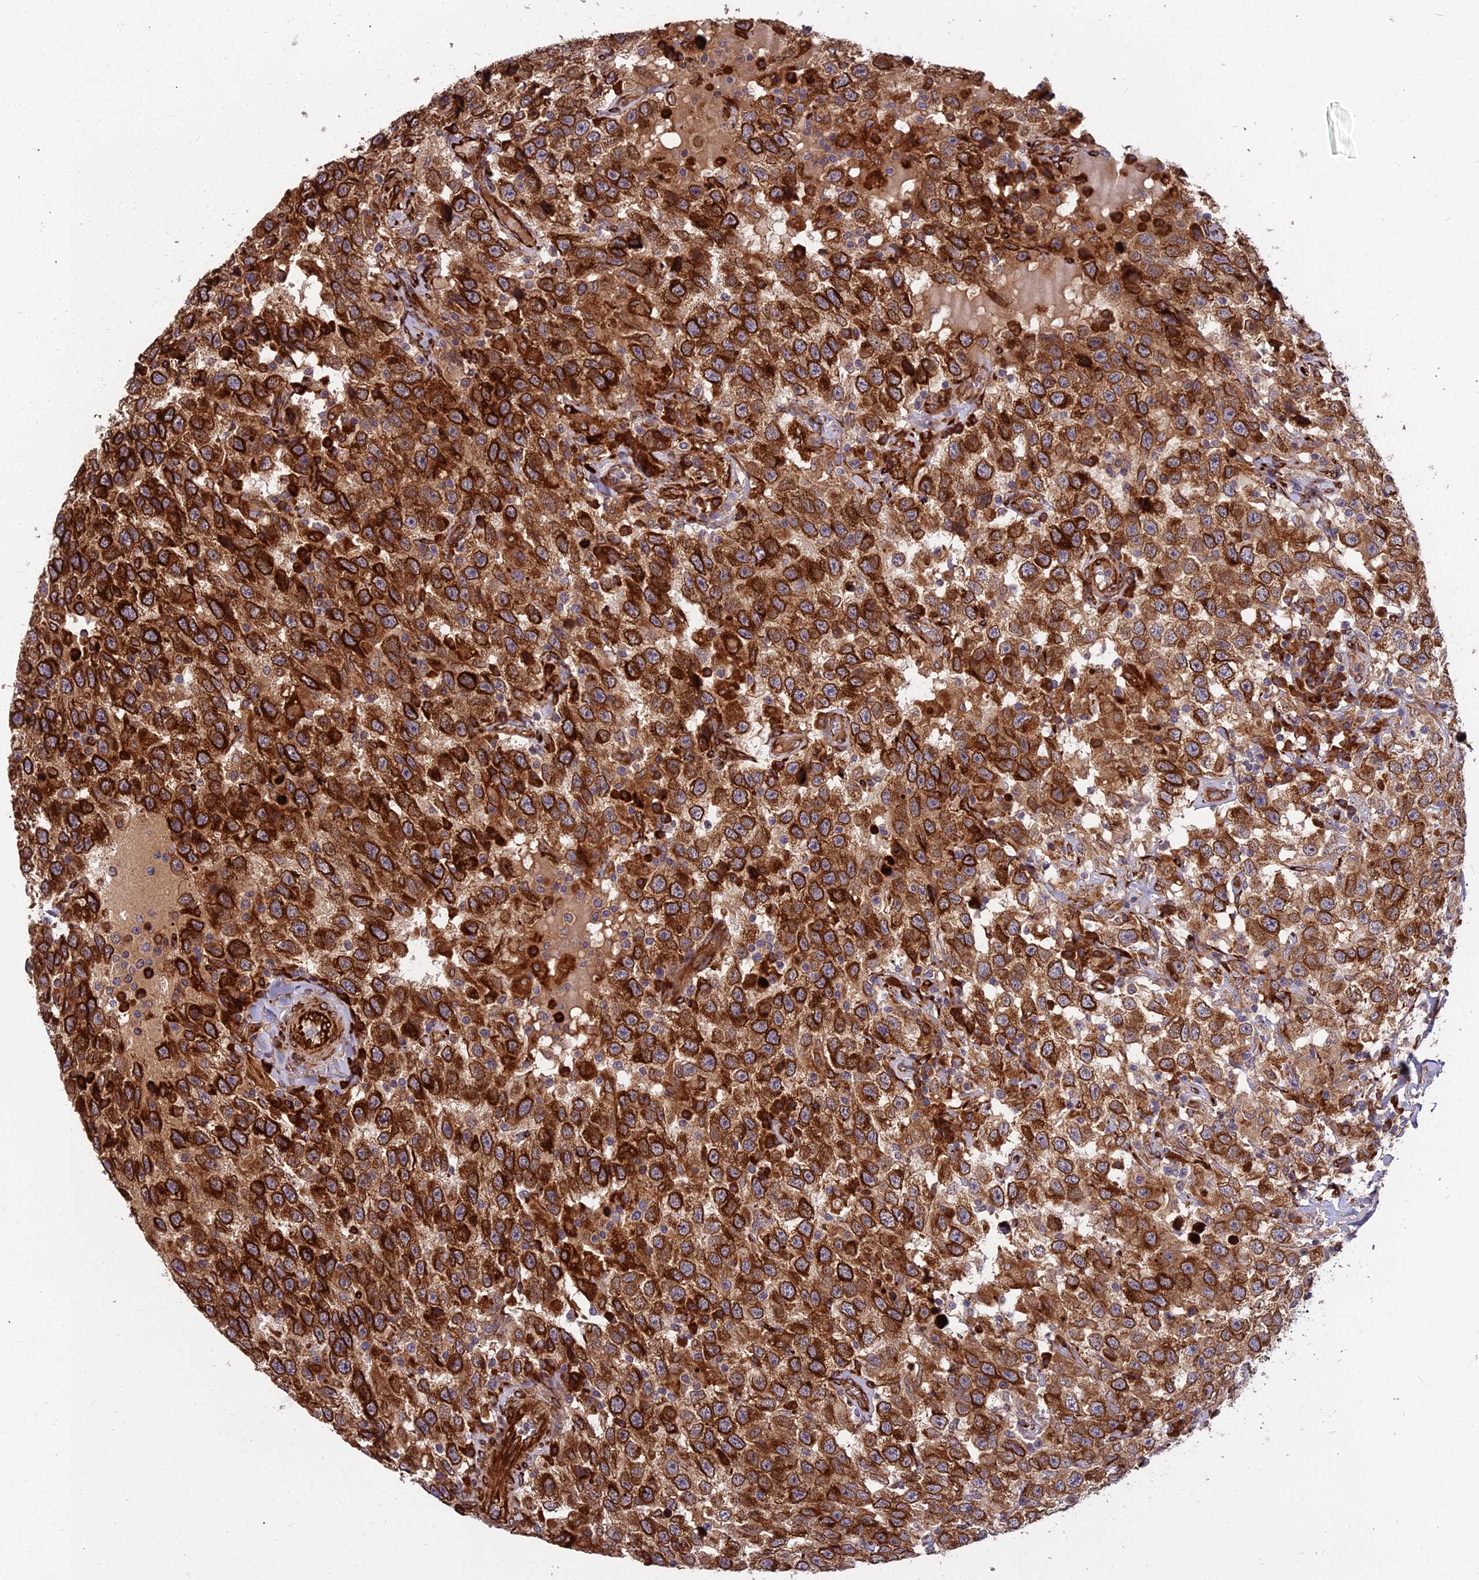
{"staining": {"intensity": "strong", "quantity": ">75%", "location": "cytoplasmic/membranous"}, "tissue": "testis cancer", "cell_type": "Tumor cells", "image_type": "cancer", "snomed": [{"axis": "morphology", "description": "Seminoma, NOS"}, {"axis": "topography", "description": "Testis"}], "caption": "Testis cancer (seminoma) stained with a protein marker displays strong staining in tumor cells.", "gene": "NDUFAF7", "patient": {"sex": "male", "age": 41}}